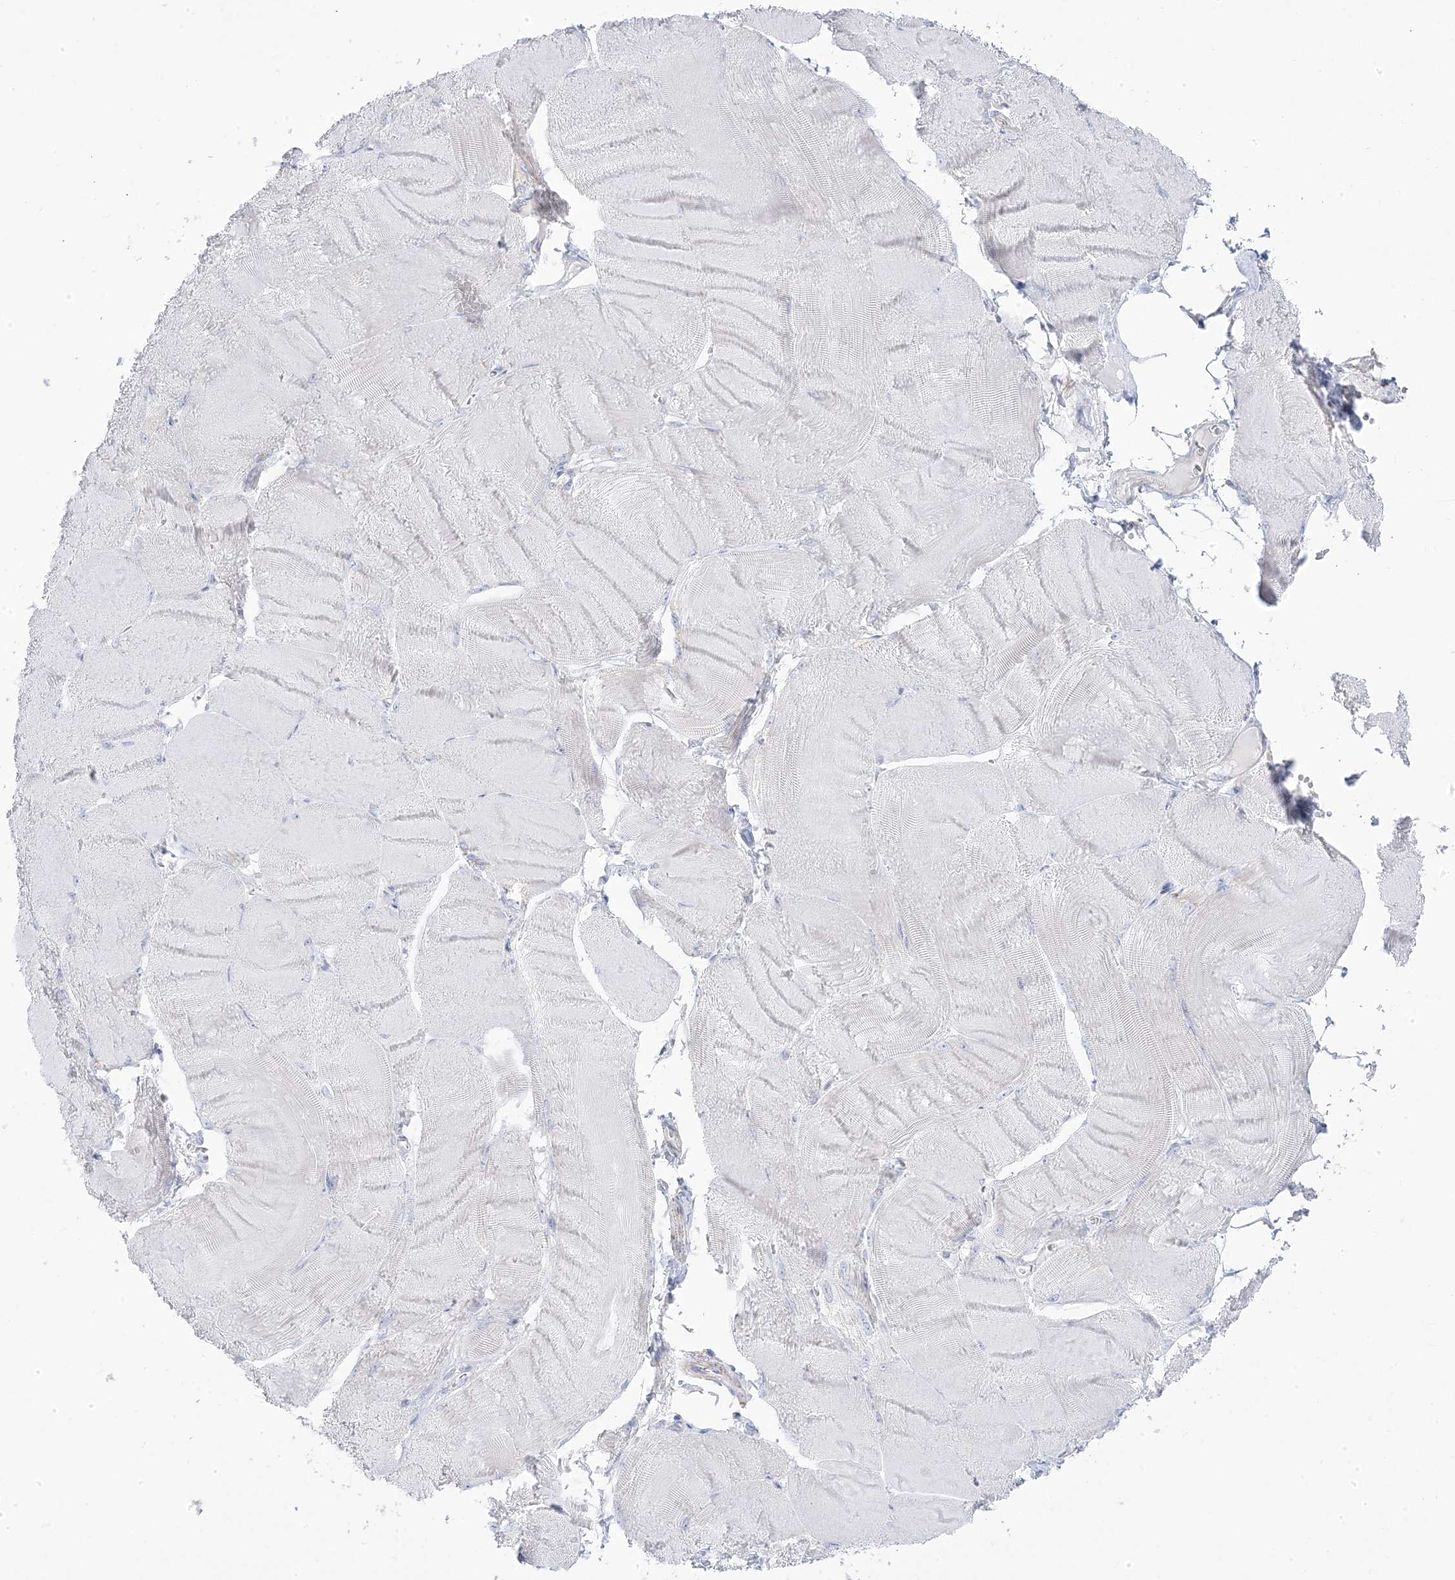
{"staining": {"intensity": "negative", "quantity": "none", "location": "none"}, "tissue": "skeletal muscle", "cell_type": "Myocytes", "image_type": "normal", "snomed": [{"axis": "morphology", "description": "Normal tissue, NOS"}, {"axis": "morphology", "description": "Basal cell carcinoma"}, {"axis": "topography", "description": "Skeletal muscle"}], "caption": "The immunohistochemistry (IHC) micrograph has no significant positivity in myocytes of skeletal muscle. (Immunohistochemistry, brightfield microscopy, high magnification).", "gene": "PCCB", "patient": {"sex": "female", "age": 64}}